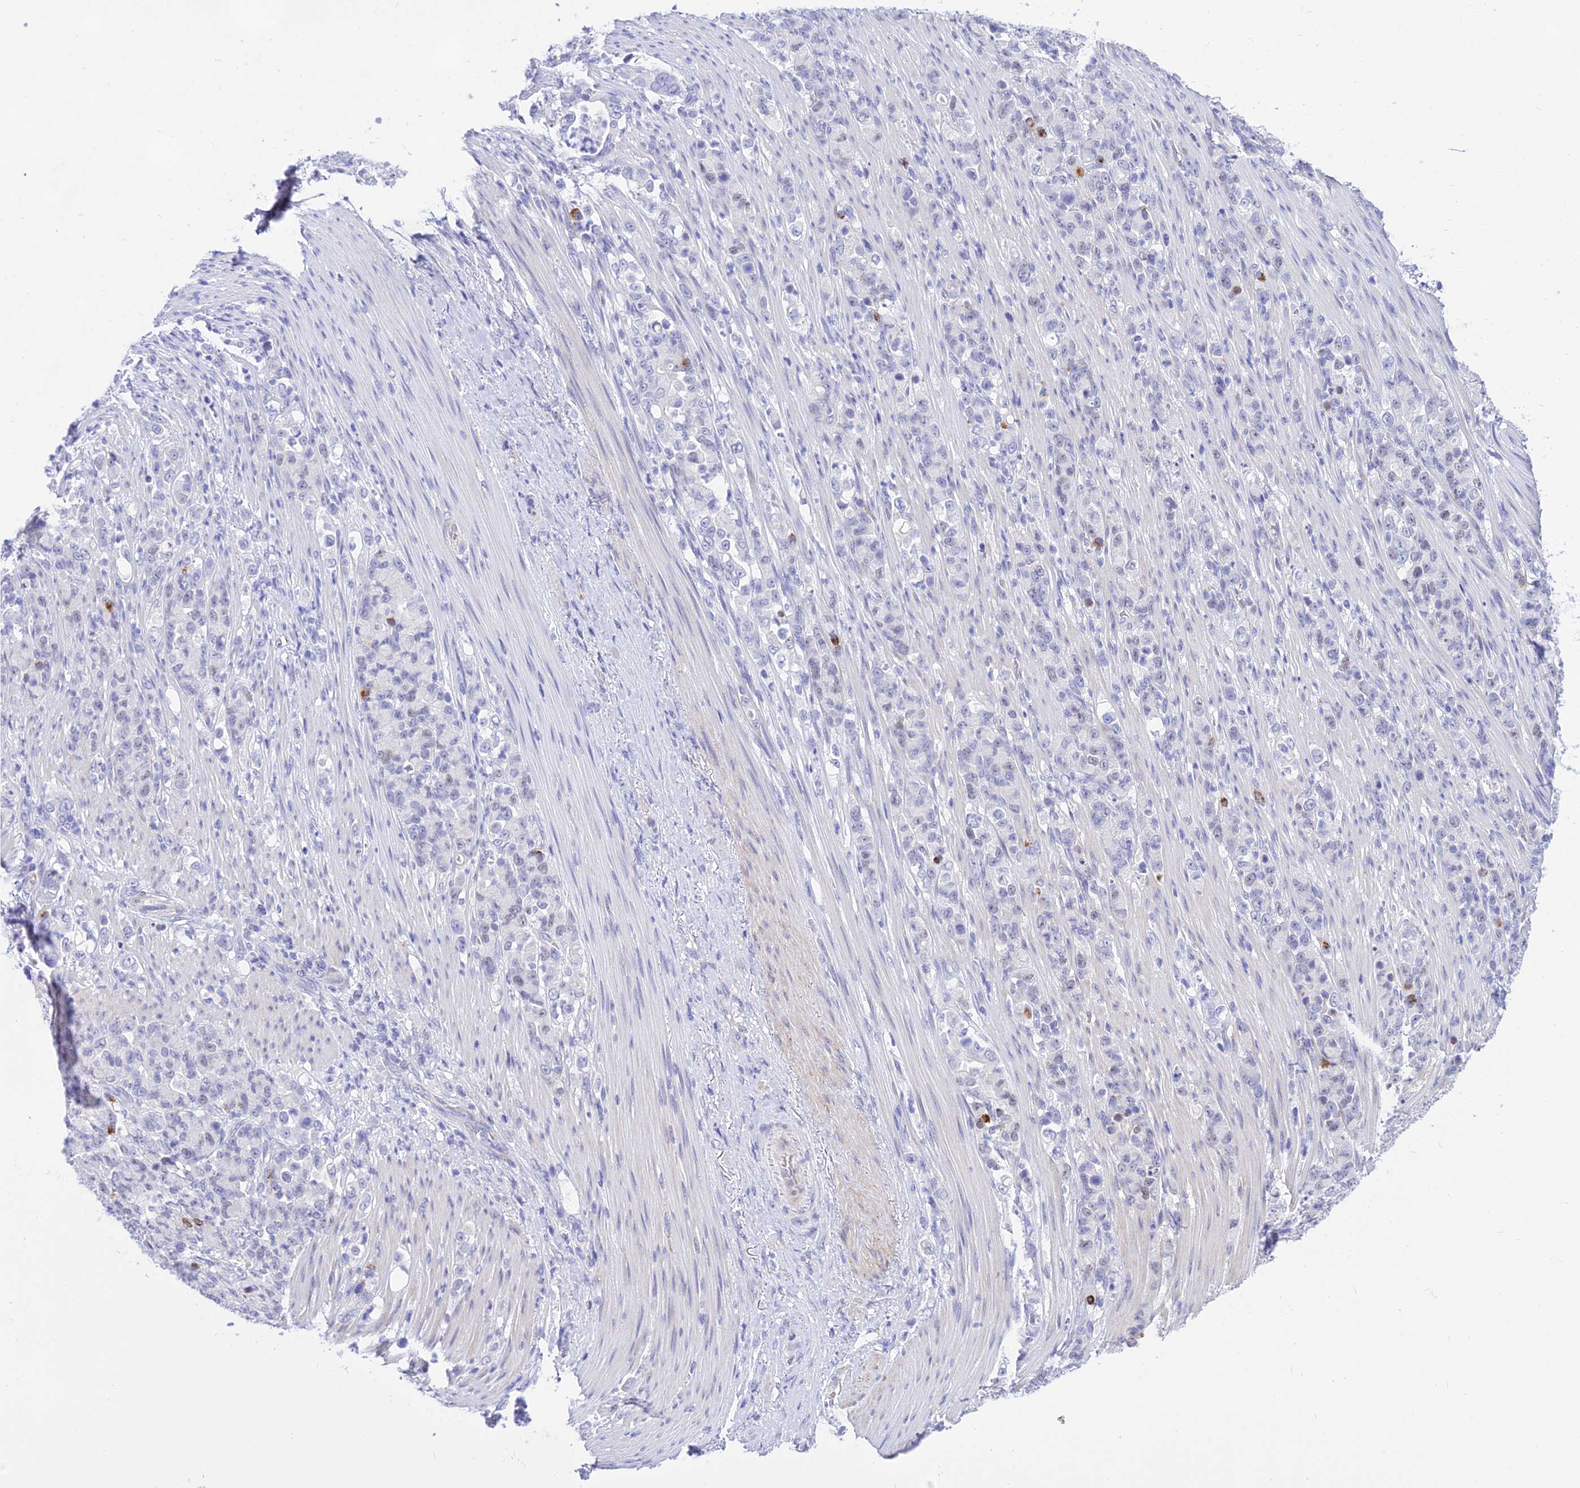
{"staining": {"intensity": "negative", "quantity": "none", "location": "none"}, "tissue": "stomach cancer", "cell_type": "Tumor cells", "image_type": "cancer", "snomed": [{"axis": "morphology", "description": "Normal tissue, NOS"}, {"axis": "morphology", "description": "Adenocarcinoma, NOS"}, {"axis": "topography", "description": "Stomach"}], "caption": "Tumor cells show no significant positivity in stomach adenocarcinoma.", "gene": "DEFB107A", "patient": {"sex": "female", "age": 79}}